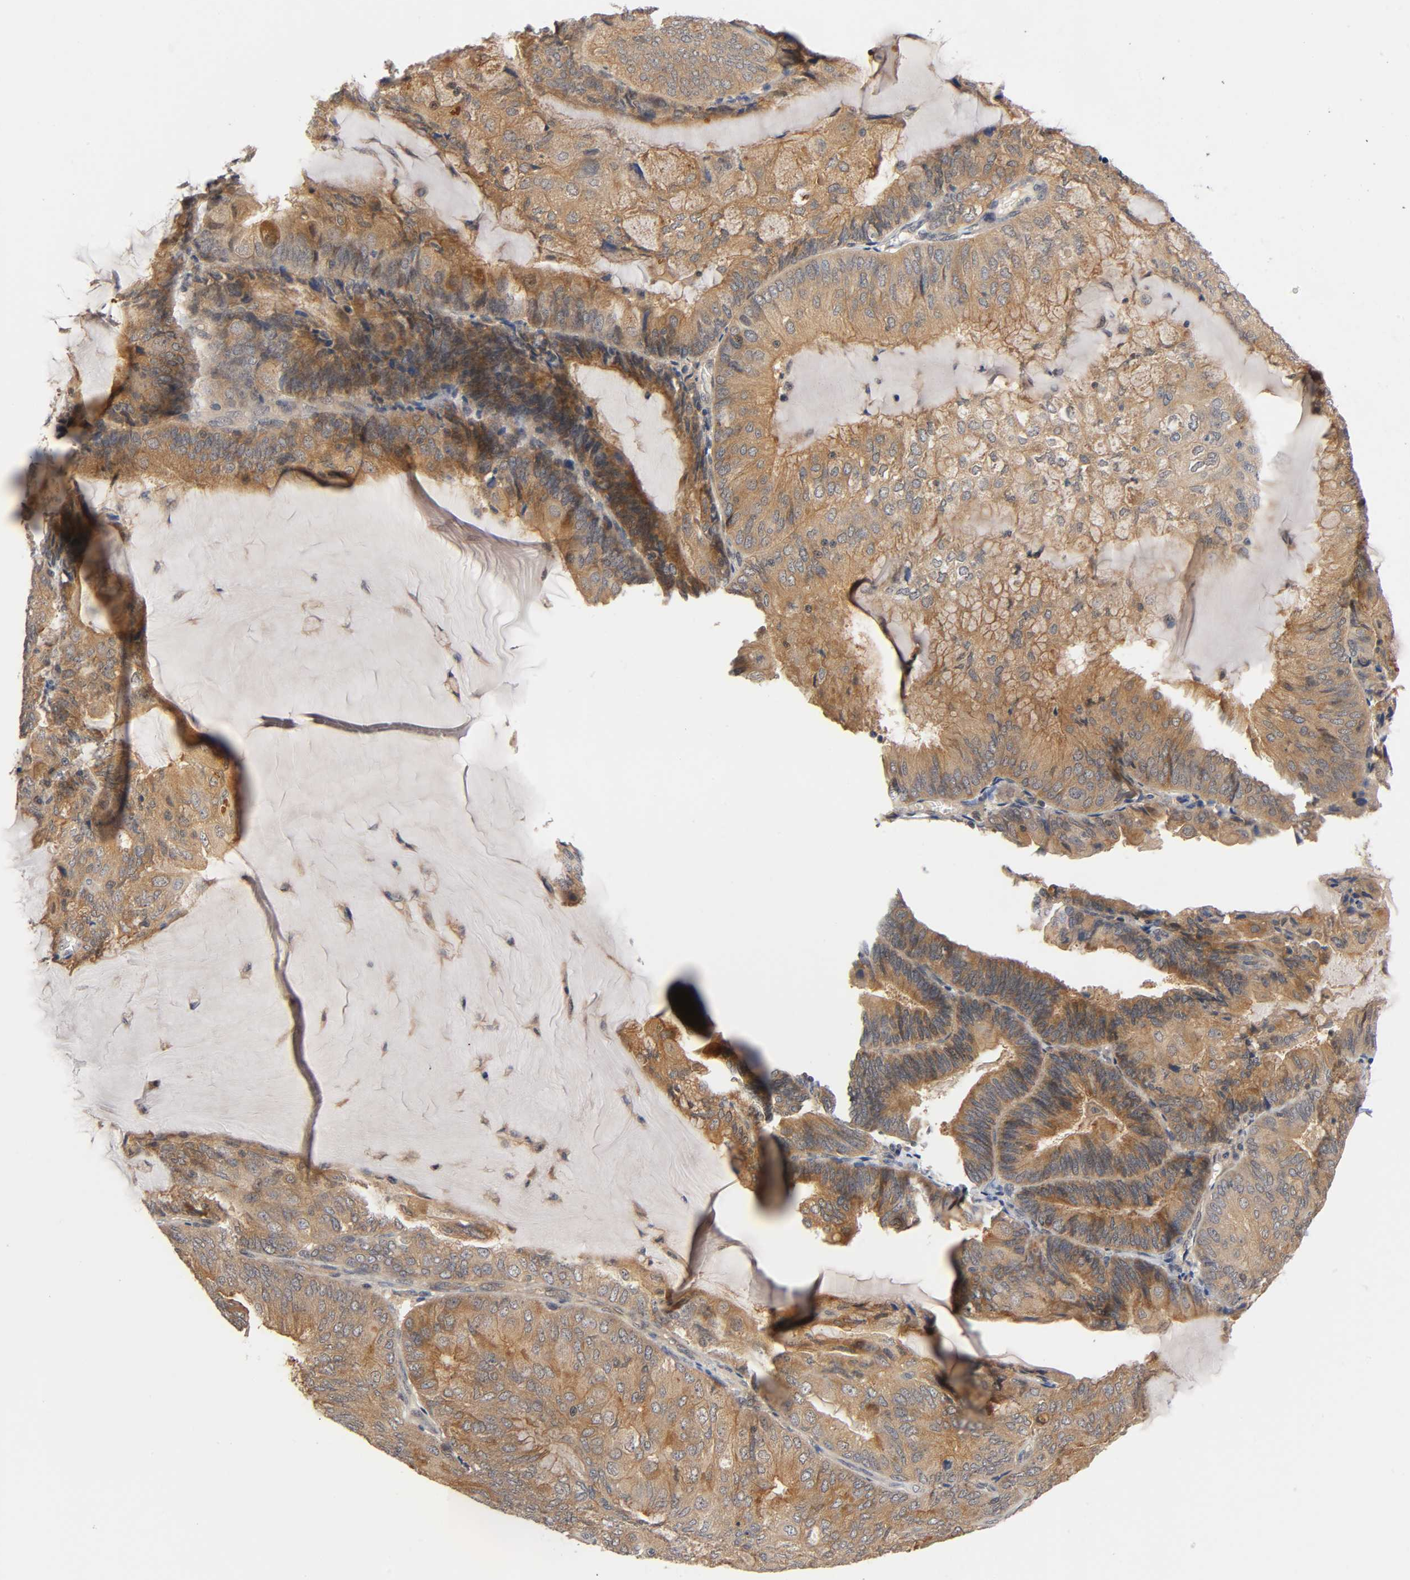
{"staining": {"intensity": "moderate", "quantity": ">75%", "location": "cytoplasmic/membranous"}, "tissue": "endometrial cancer", "cell_type": "Tumor cells", "image_type": "cancer", "snomed": [{"axis": "morphology", "description": "Adenocarcinoma, NOS"}, {"axis": "topography", "description": "Endometrium"}], "caption": "Immunohistochemistry (IHC) of endometrial cancer (adenocarcinoma) displays medium levels of moderate cytoplasmic/membranous expression in about >75% of tumor cells.", "gene": "PRKAB1", "patient": {"sex": "female", "age": 81}}